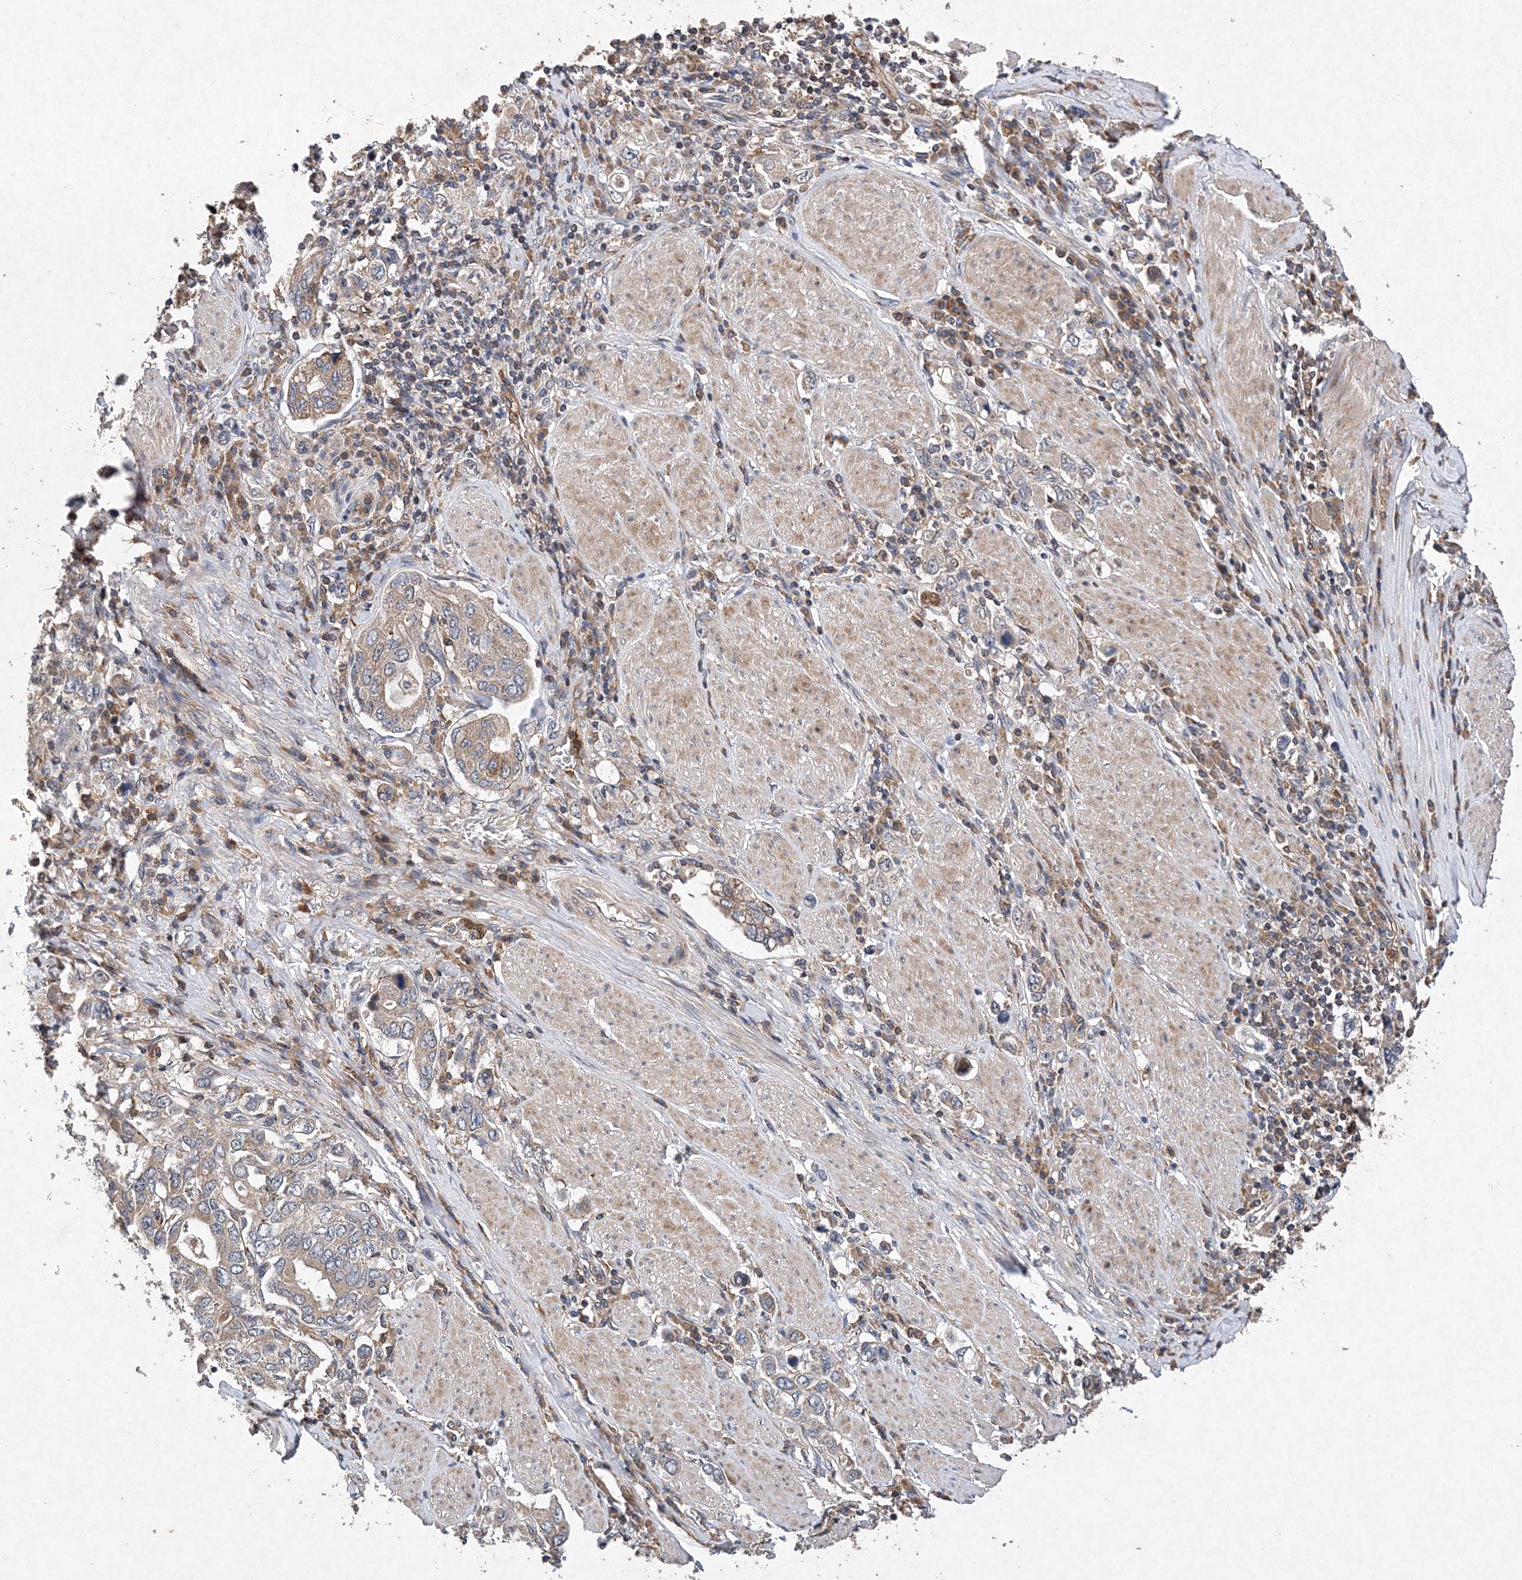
{"staining": {"intensity": "moderate", "quantity": "<25%", "location": "cytoplasmic/membranous"}, "tissue": "stomach cancer", "cell_type": "Tumor cells", "image_type": "cancer", "snomed": [{"axis": "morphology", "description": "Adenocarcinoma, NOS"}, {"axis": "topography", "description": "Stomach, upper"}], "caption": "This is a histology image of immunohistochemistry staining of stomach adenocarcinoma, which shows moderate expression in the cytoplasmic/membranous of tumor cells.", "gene": "PROSER1", "patient": {"sex": "male", "age": 62}}